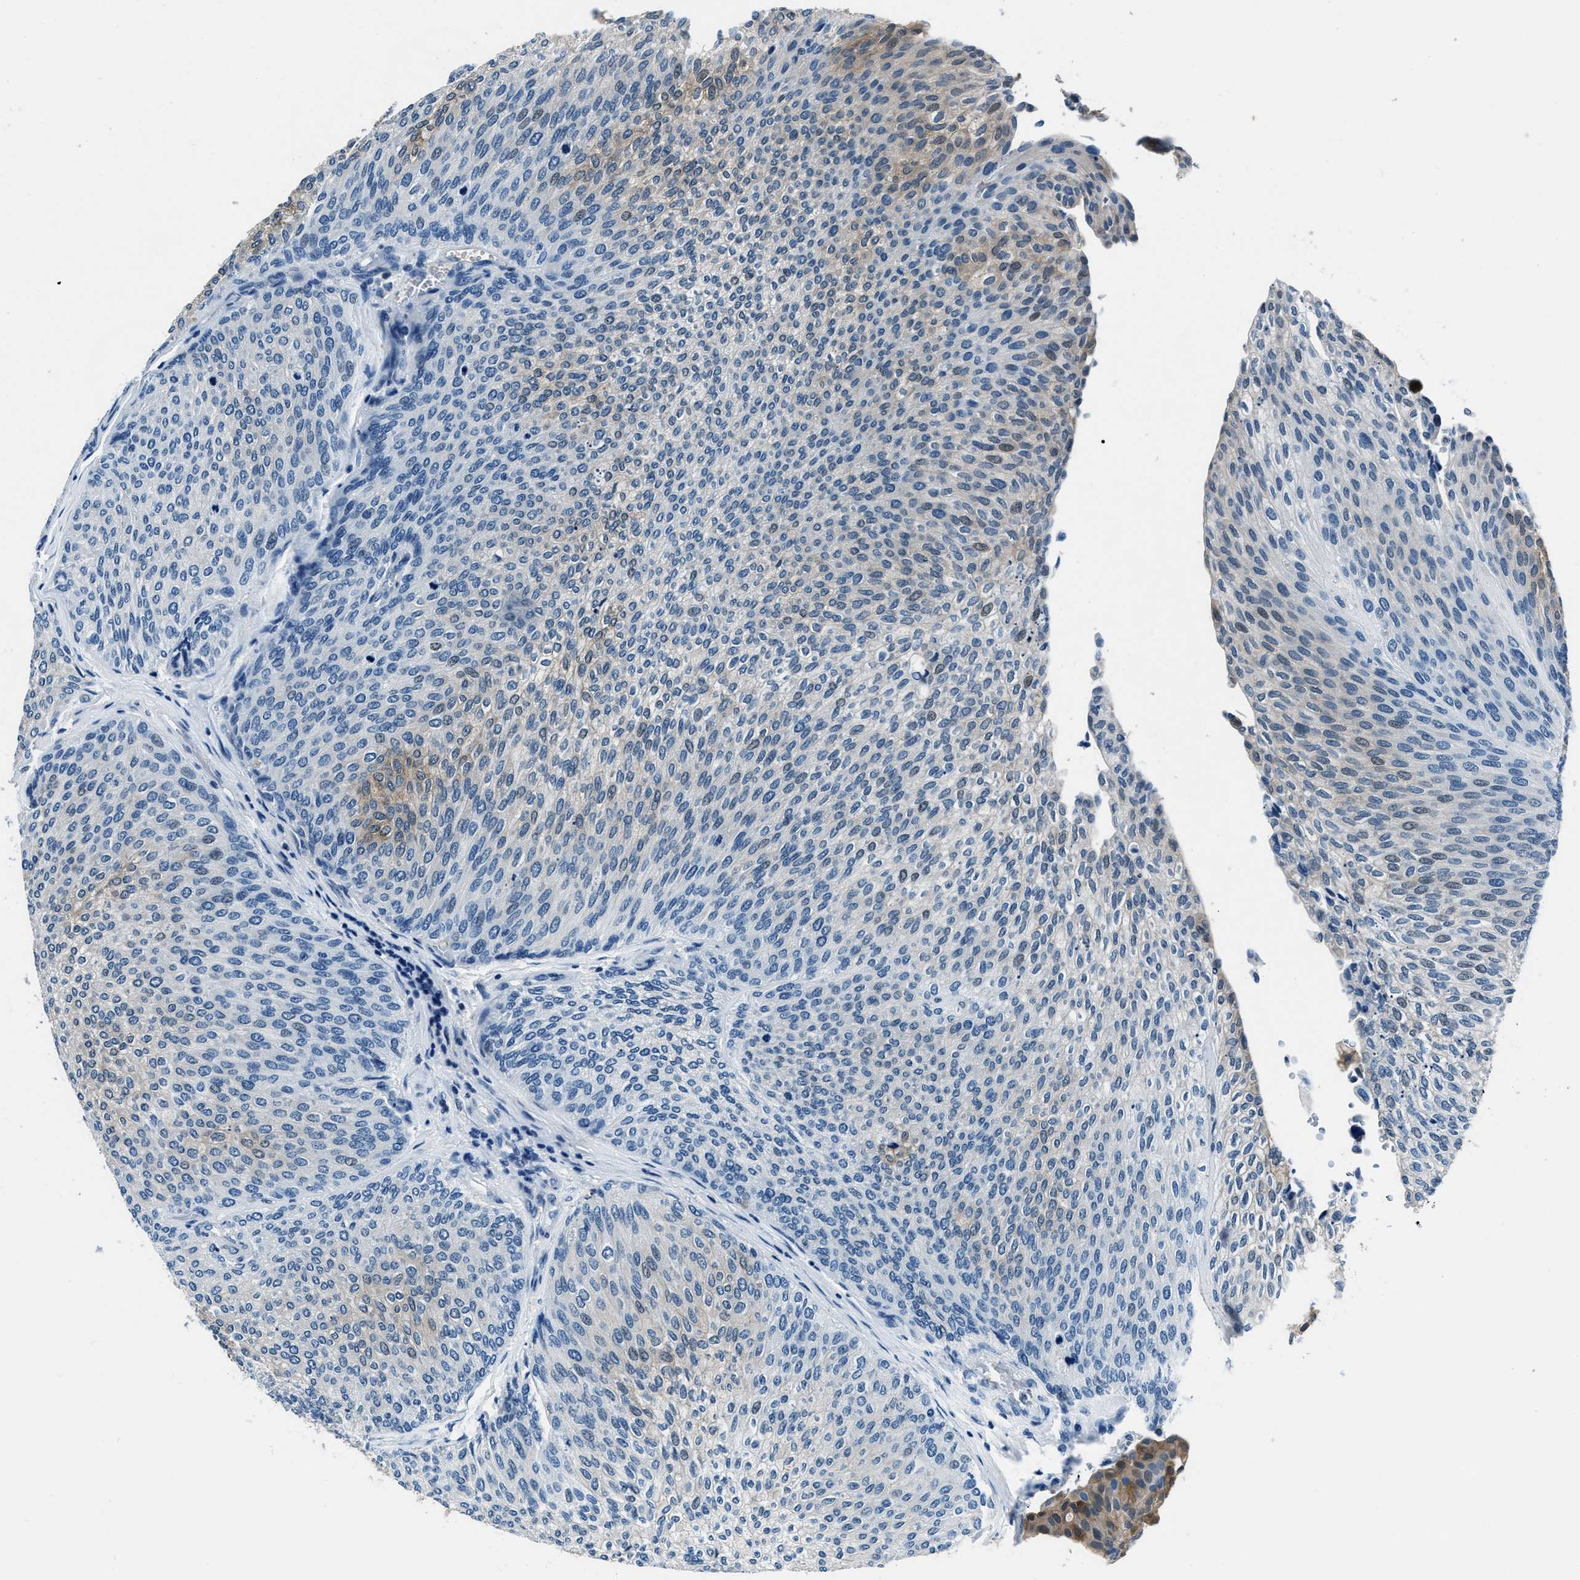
{"staining": {"intensity": "weak", "quantity": "<25%", "location": "cytoplasmic/membranous"}, "tissue": "urothelial cancer", "cell_type": "Tumor cells", "image_type": "cancer", "snomed": [{"axis": "morphology", "description": "Urothelial carcinoma, Low grade"}, {"axis": "topography", "description": "Urinary bladder"}], "caption": "This image is of low-grade urothelial carcinoma stained with immunohistochemistry (IHC) to label a protein in brown with the nuclei are counter-stained blue. There is no staining in tumor cells. (DAB (3,3'-diaminobenzidine) immunohistochemistry, high magnification).", "gene": "PTPDC1", "patient": {"sex": "female", "age": 79}}